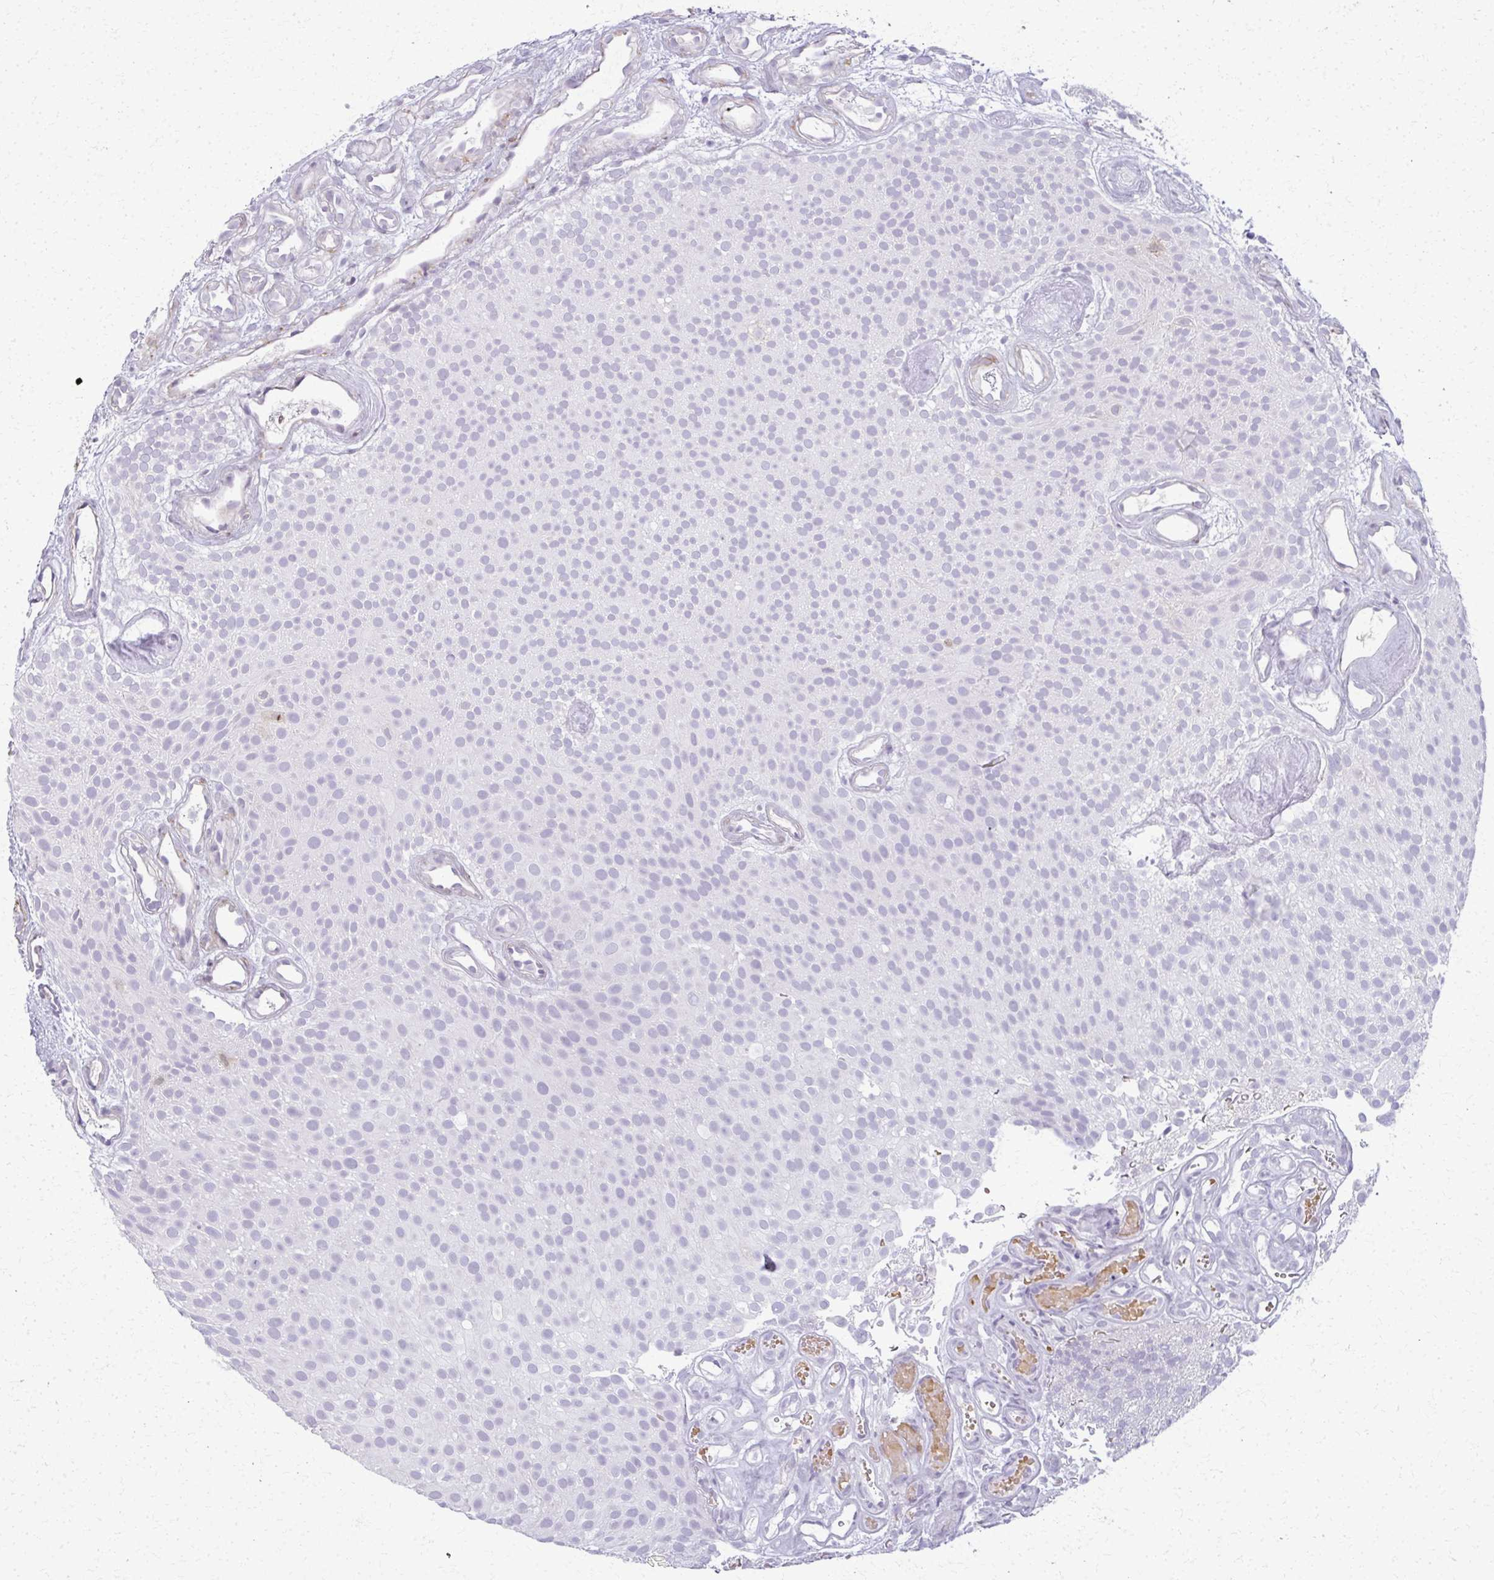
{"staining": {"intensity": "negative", "quantity": "none", "location": "none"}, "tissue": "urothelial cancer", "cell_type": "Tumor cells", "image_type": "cancer", "snomed": [{"axis": "morphology", "description": "Urothelial carcinoma, Low grade"}, {"axis": "topography", "description": "Urinary bladder"}], "caption": "DAB (3,3'-diaminobenzidine) immunohistochemical staining of human urothelial carcinoma (low-grade) shows no significant positivity in tumor cells.", "gene": "CA3", "patient": {"sex": "male", "age": 78}}